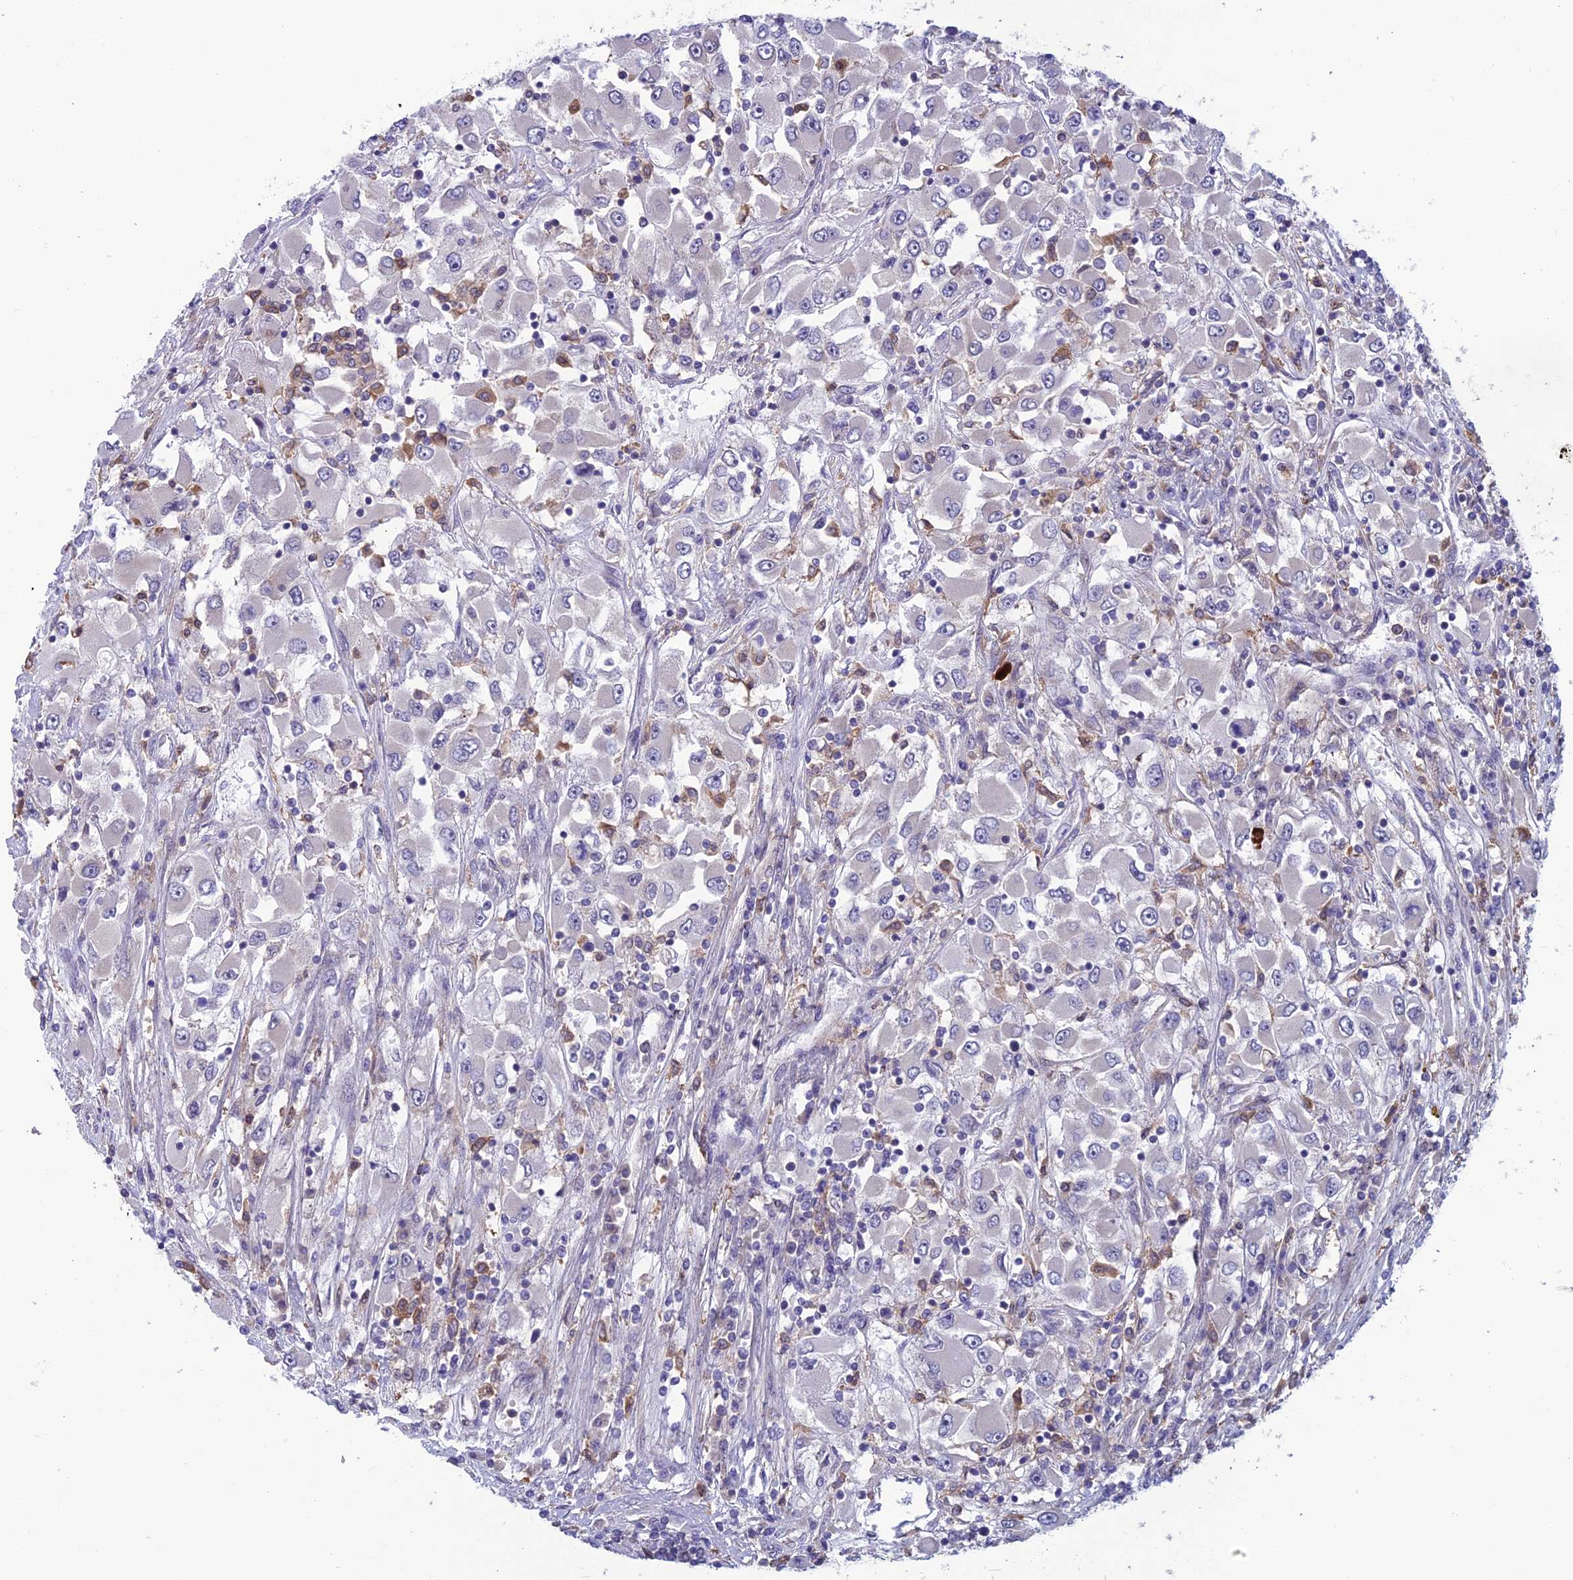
{"staining": {"intensity": "negative", "quantity": "none", "location": "none"}, "tissue": "renal cancer", "cell_type": "Tumor cells", "image_type": "cancer", "snomed": [{"axis": "morphology", "description": "Adenocarcinoma, NOS"}, {"axis": "topography", "description": "Kidney"}], "caption": "Tumor cells show no significant staining in renal cancer (adenocarcinoma). (DAB immunohistochemistry, high magnification).", "gene": "MAST2", "patient": {"sex": "female", "age": 52}}